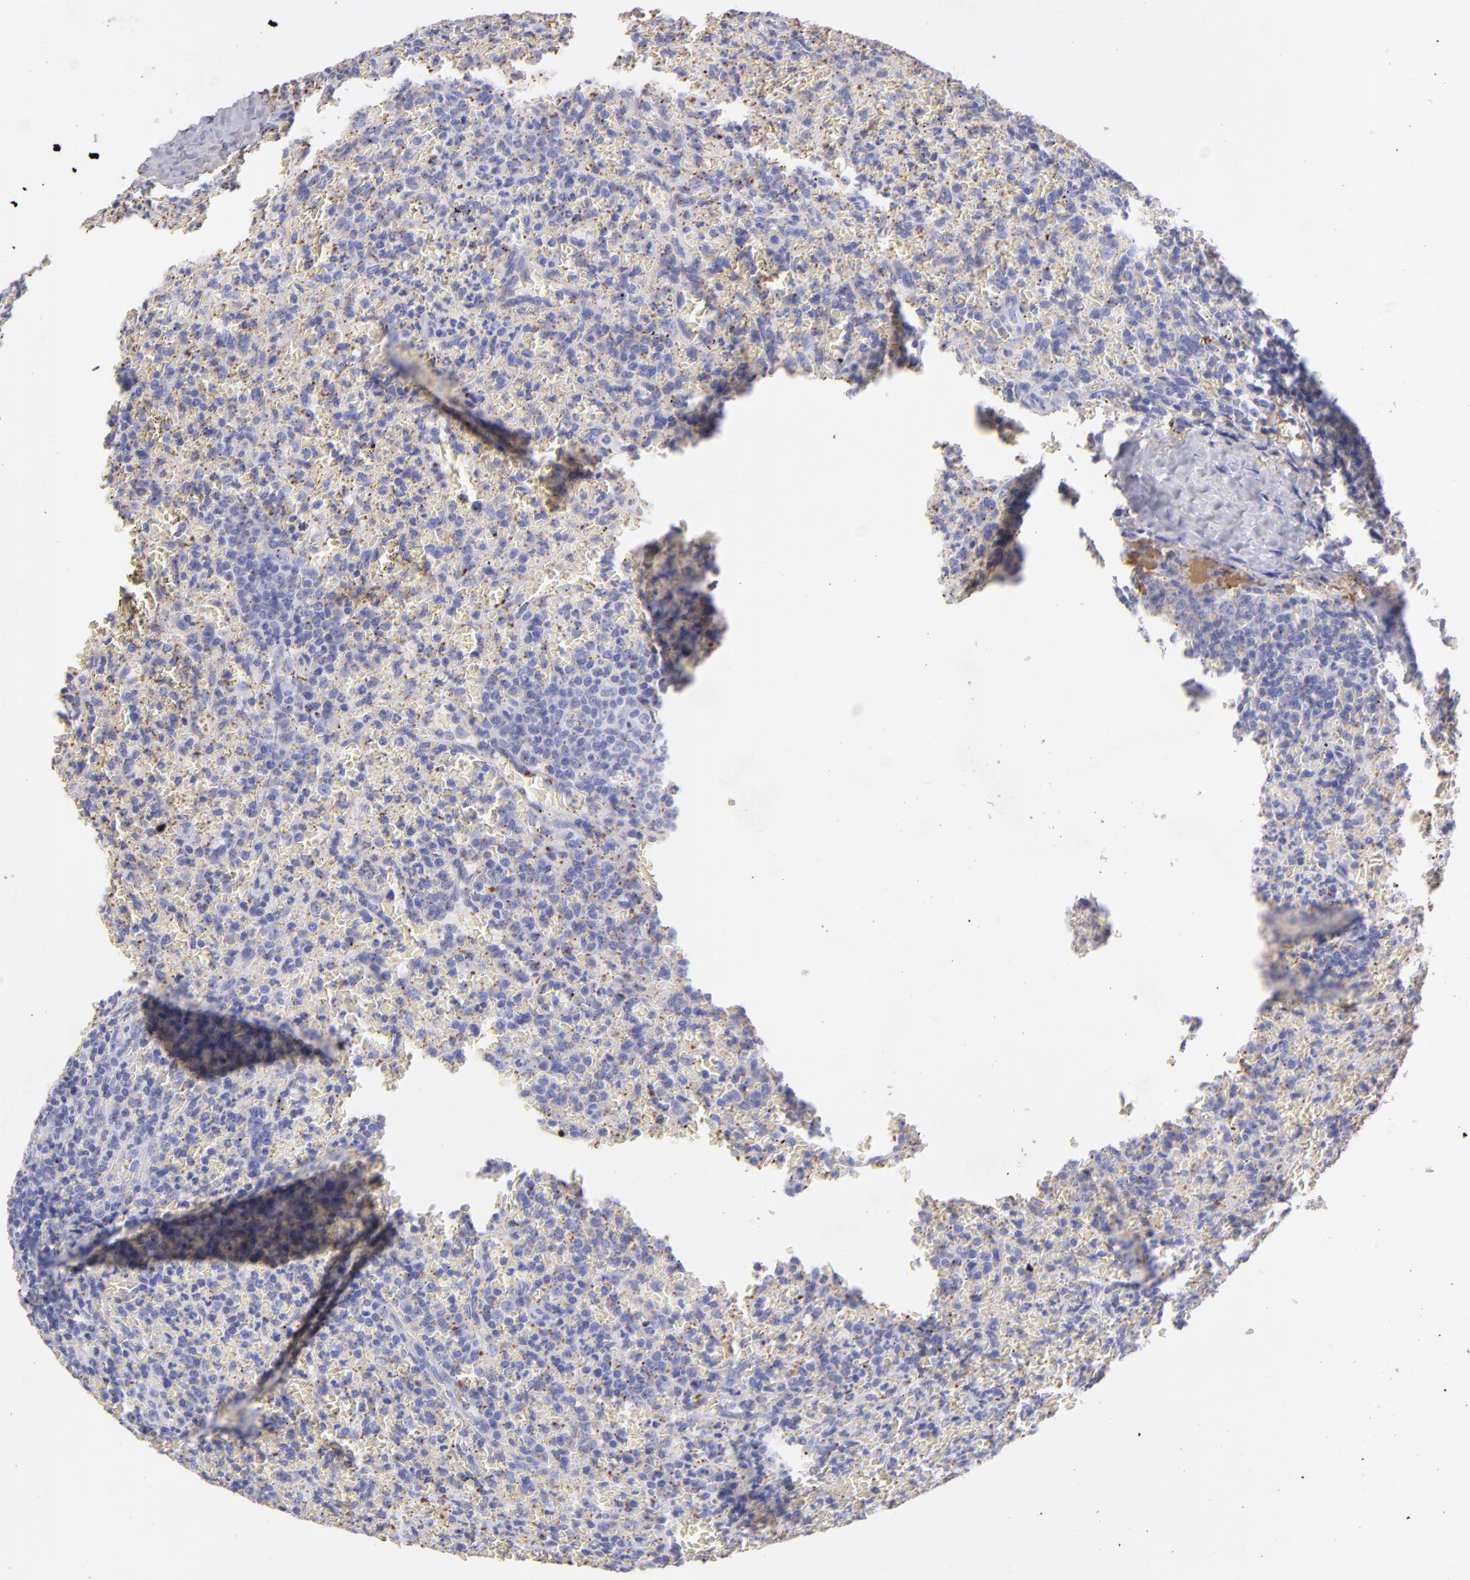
{"staining": {"intensity": "negative", "quantity": "none", "location": "none"}, "tissue": "lymphoma", "cell_type": "Tumor cells", "image_type": "cancer", "snomed": [{"axis": "morphology", "description": "Malignant lymphoma, non-Hodgkin's type, Low grade"}, {"axis": "topography", "description": "Spleen"}], "caption": "This is an immunohistochemistry (IHC) photomicrograph of malignant lymphoma, non-Hodgkin's type (low-grade). There is no expression in tumor cells.", "gene": "FGB", "patient": {"sex": "female", "age": 64}}